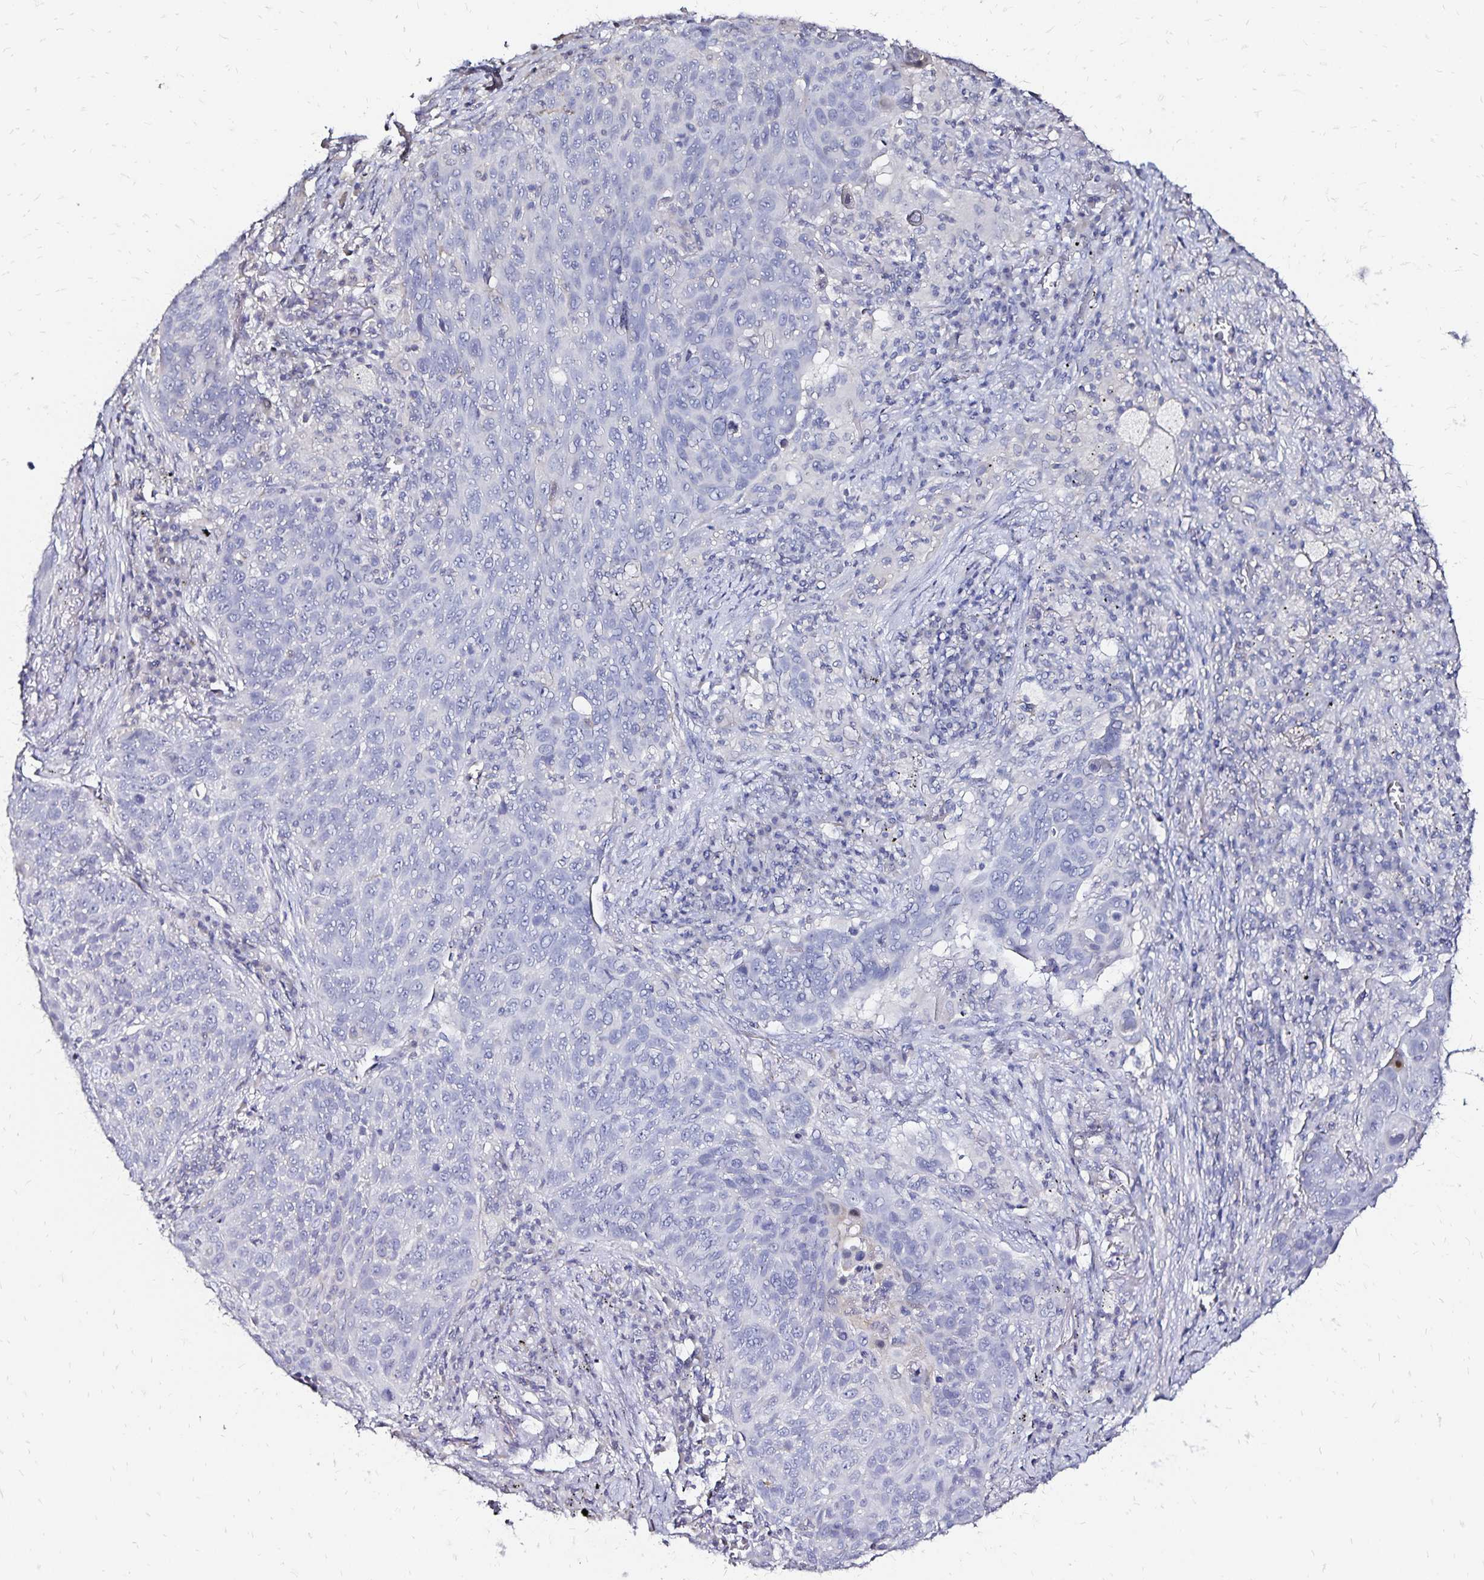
{"staining": {"intensity": "negative", "quantity": "none", "location": "none"}, "tissue": "lung cancer", "cell_type": "Tumor cells", "image_type": "cancer", "snomed": [{"axis": "morphology", "description": "Squamous cell carcinoma, NOS"}, {"axis": "topography", "description": "Lung"}], "caption": "The immunohistochemistry (IHC) micrograph has no significant expression in tumor cells of lung cancer tissue.", "gene": "SLC5A1", "patient": {"sex": "male", "age": 78}}